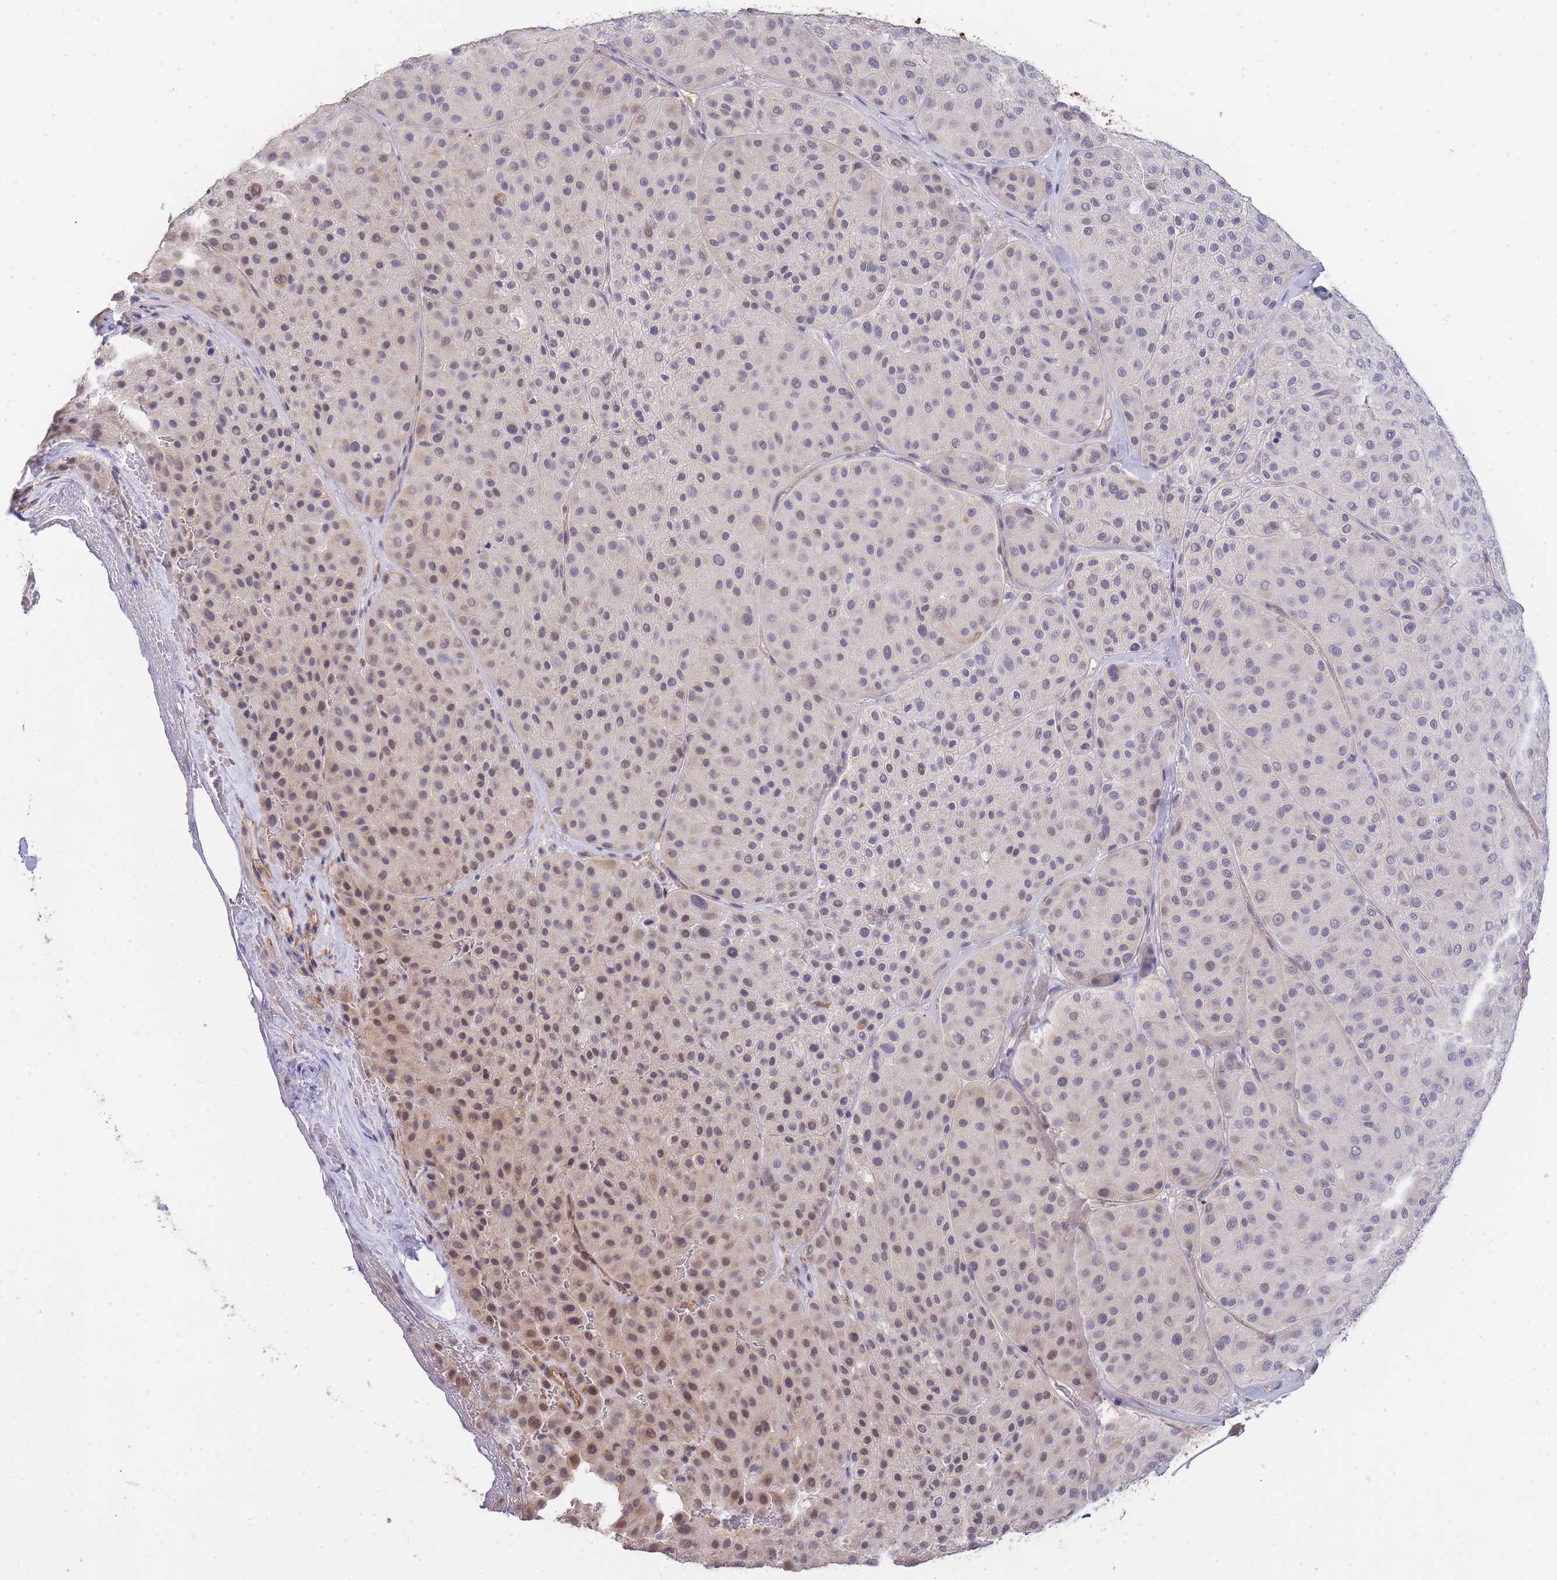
{"staining": {"intensity": "moderate", "quantity": "<25%", "location": "nuclear"}, "tissue": "melanoma", "cell_type": "Tumor cells", "image_type": "cancer", "snomed": [{"axis": "morphology", "description": "Malignant melanoma, Metastatic site"}, {"axis": "topography", "description": "Smooth muscle"}], "caption": "Protein expression analysis of melanoma exhibits moderate nuclear positivity in approximately <25% of tumor cells. Using DAB (brown) and hematoxylin (blue) stains, captured at high magnification using brightfield microscopy.", "gene": "C19orf25", "patient": {"sex": "male", "age": 41}}